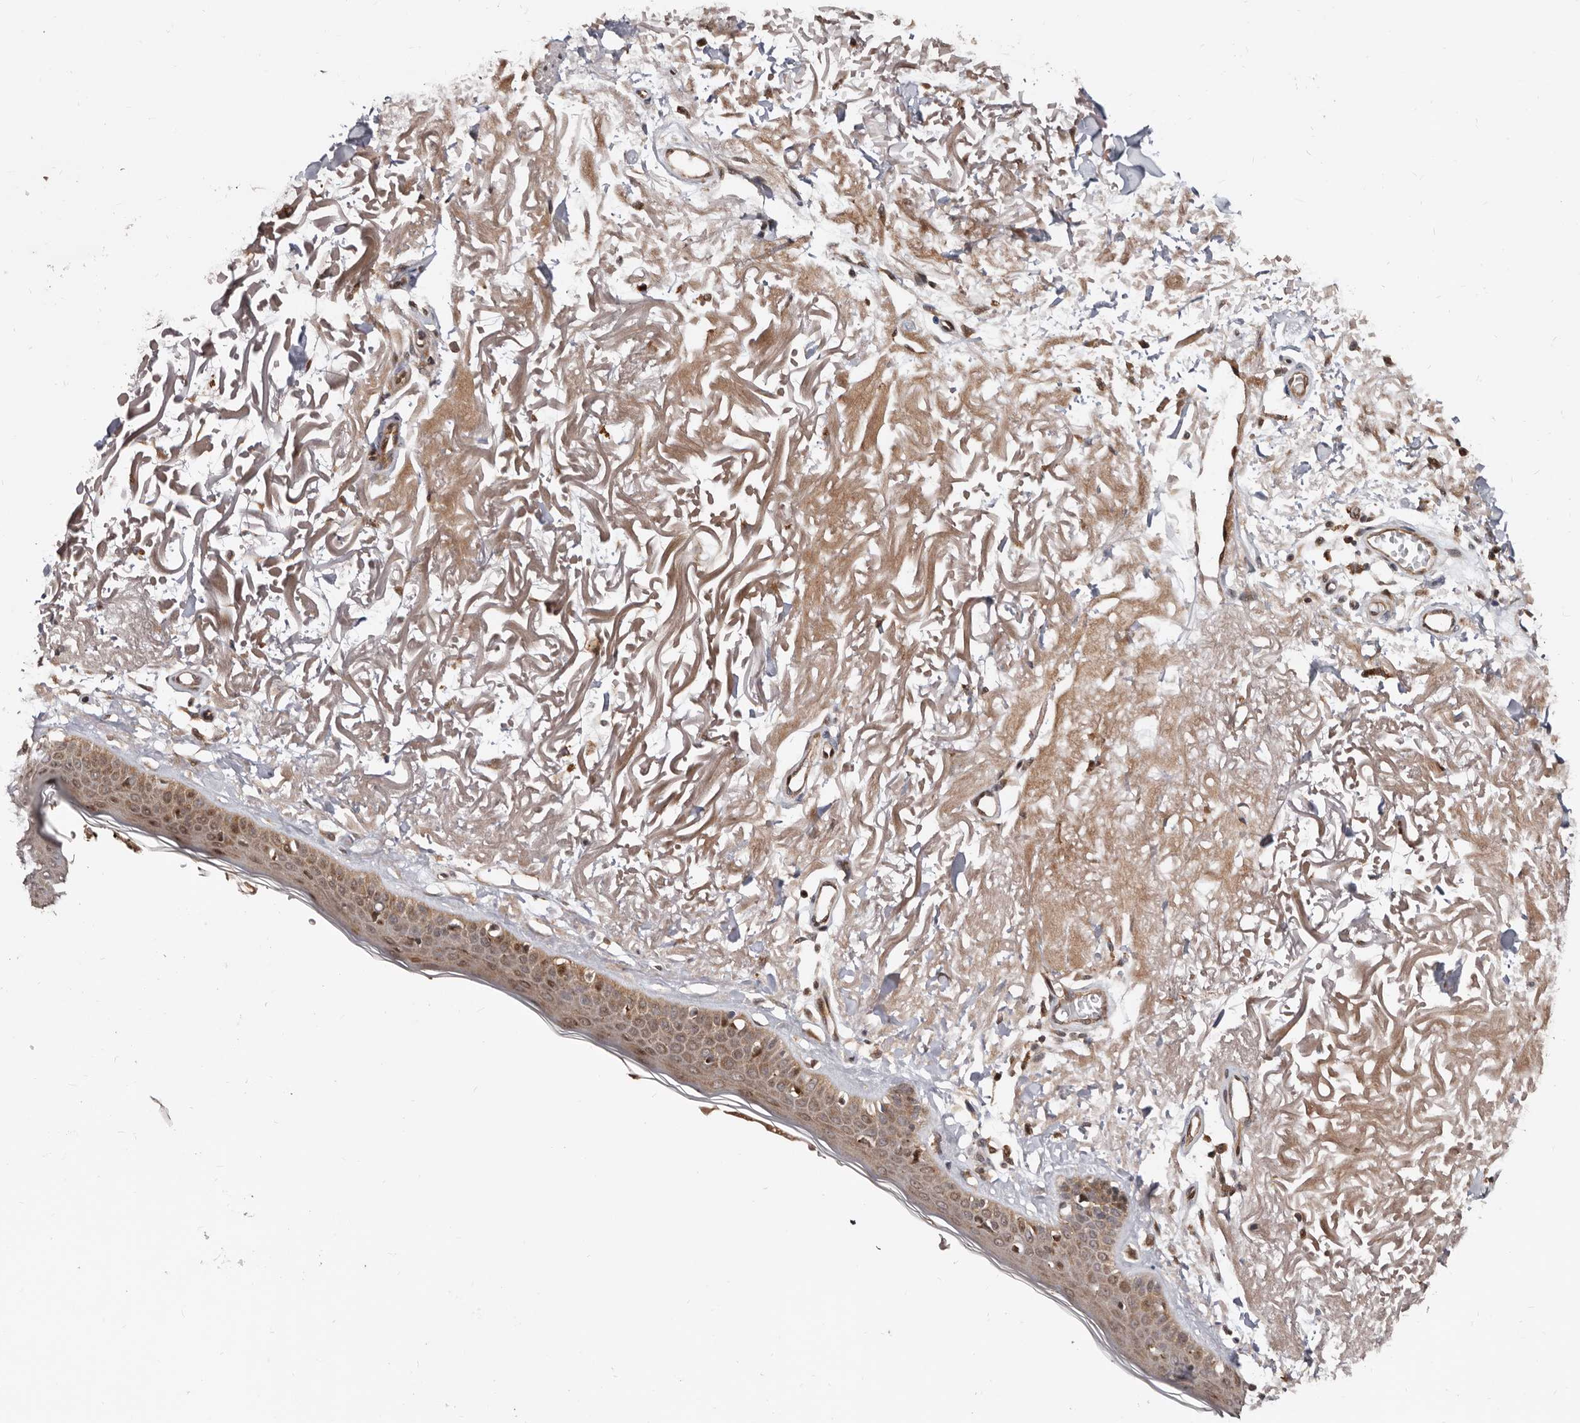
{"staining": {"intensity": "weak", "quantity": ">75%", "location": "cytoplasmic/membranous"}, "tissue": "skin", "cell_type": "Fibroblasts", "image_type": "normal", "snomed": [{"axis": "morphology", "description": "Normal tissue, NOS"}, {"axis": "topography", "description": "Skin"}, {"axis": "topography", "description": "Skeletal muscle"}], "caption": "Immunohistochemical staining of unremarkable human skin displays low levels of weak cytoplasmic/membranous positivity in about >75% of fibroblasts. Using DAB (brown) and hematoxylin (blue) stains, captured at high magnification using brightfield microscopy.", "gene": "WEE2", "patient": {"sex": "male", "age": 83}}